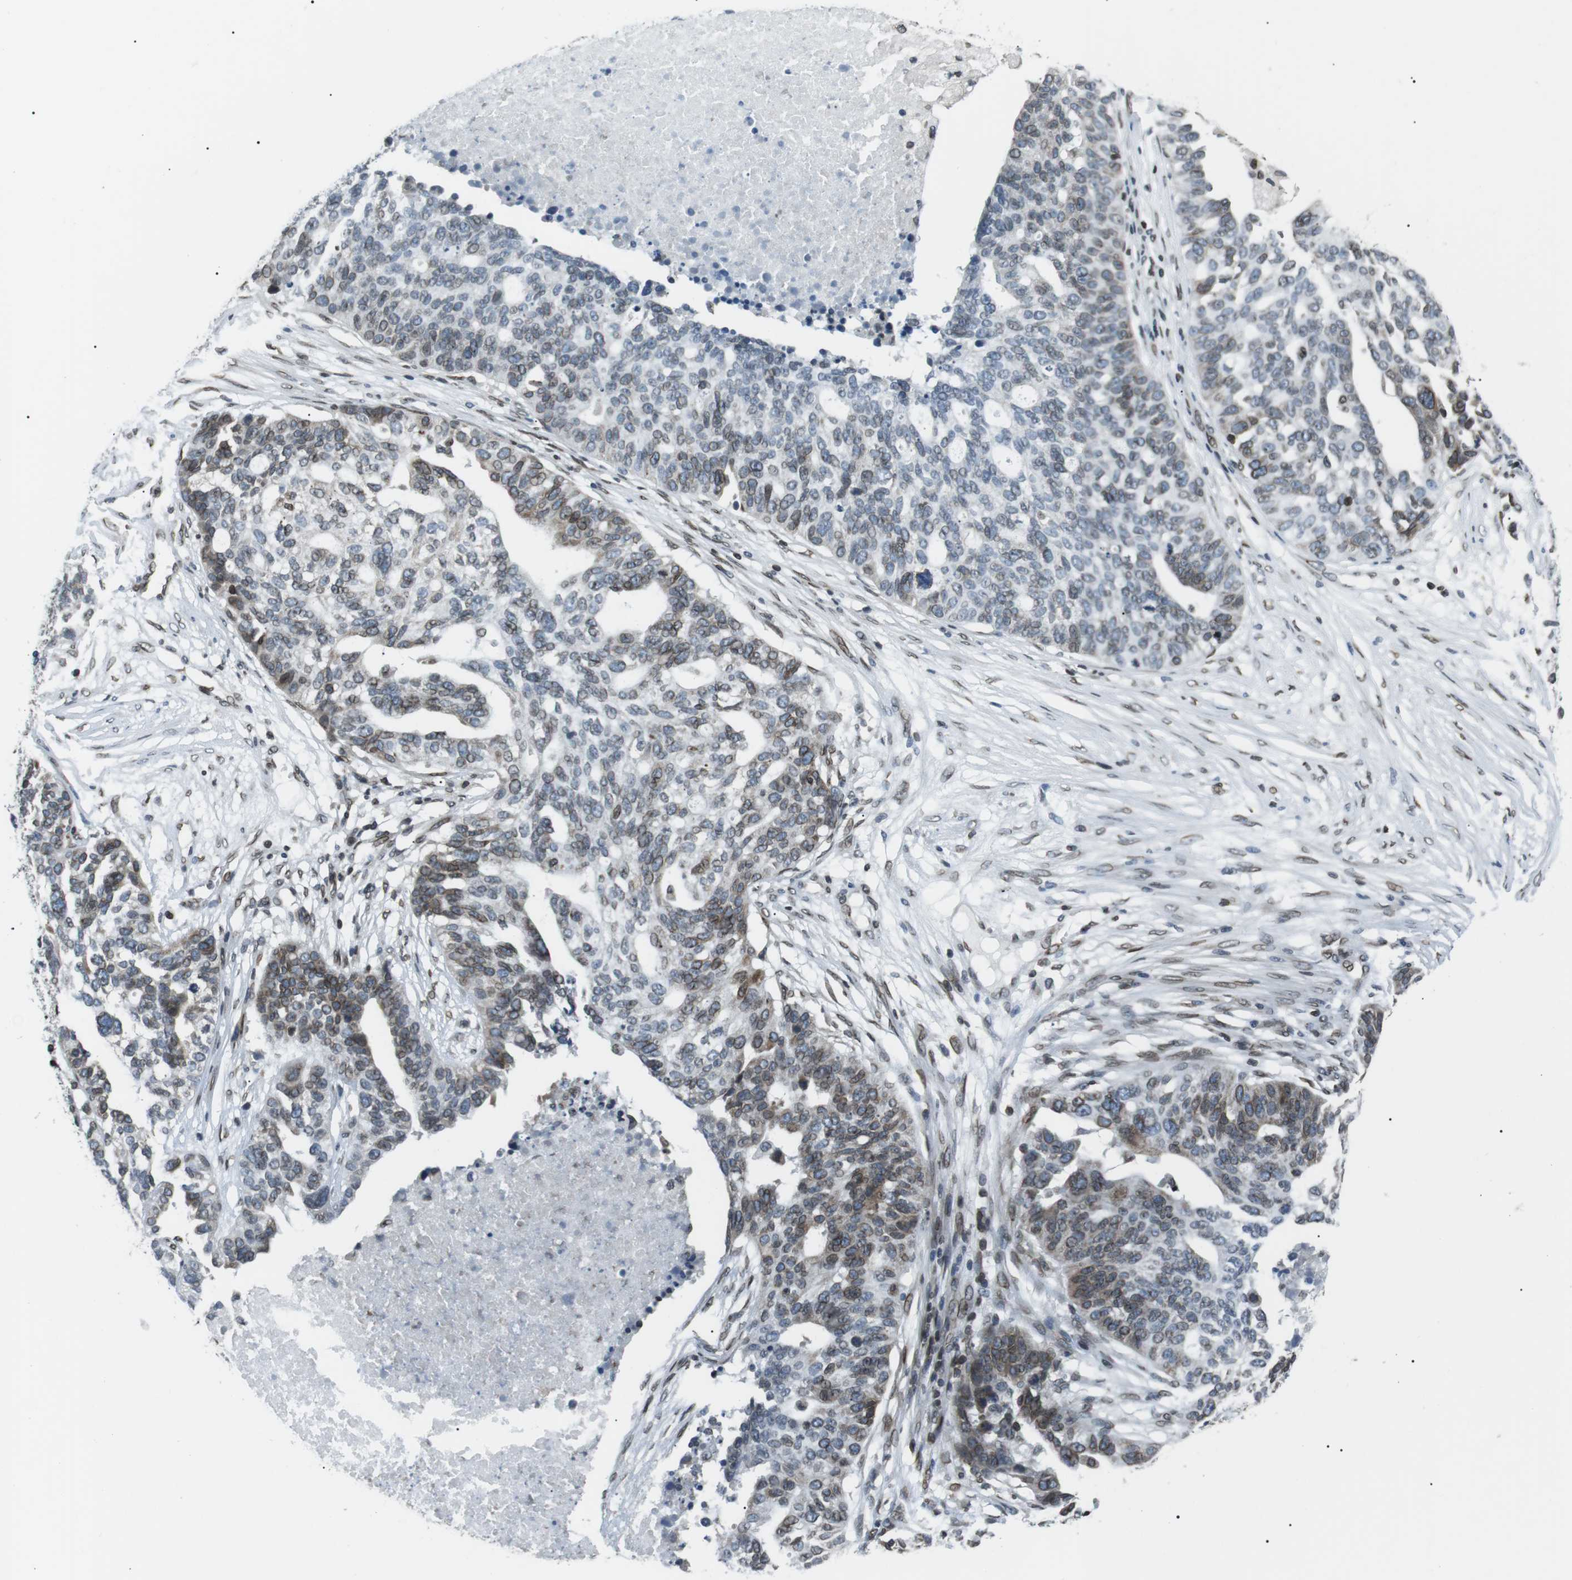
{"staining": {"intensity": "moderate", "quantity": "25%-75%", "location": "cytoplasmic/membranous,nuclear"}, "tissue": "ovarian cancer", "cell_type": "Tumor cells", "image_type": "cancer", "snomed": [{"axis": "morphology", "description": "Cystadenocarcinoma, serous, NOS"}, {"axis": "topography", "description": "Ovary"}], "caption": "Brown immunohistochemical staining in human ovarian serous cystadenocarcinoma displays moderate cytoplasmic/membranous and nuclear staining in approximately 25%-75% of tumor cells. Using DAB (3,3'-diaminobenzidine) (brown) and hematoxylin (blue) stains, captured at high magnification using brightfield microscopy.", "gene": "TMX4", "patient": {"sex": "female", "age": 59}}